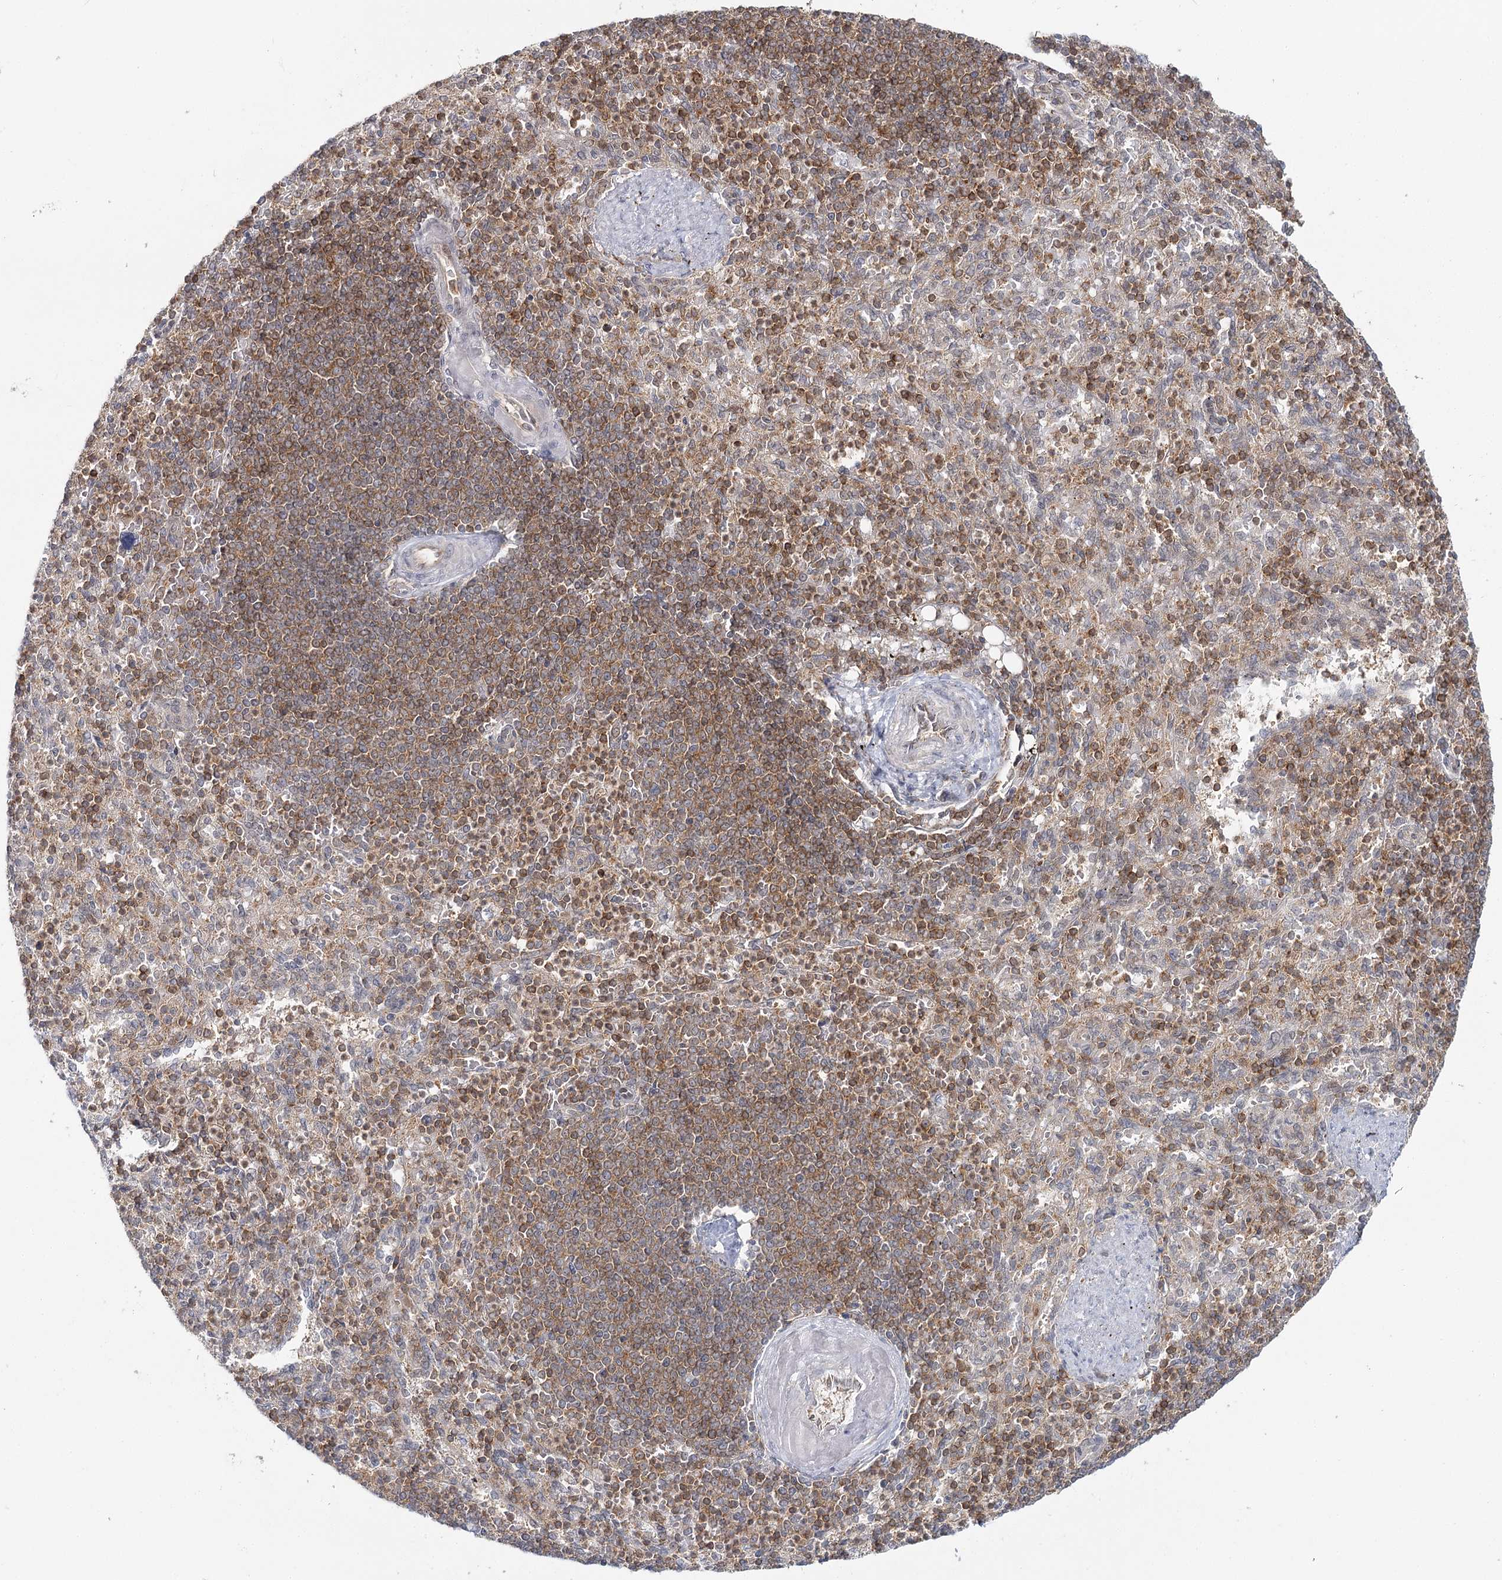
{"staining": {"intensity": "moderate", "quantity": "25%-75%", "location": "cytoplasmic/membranous"}, "tissue": "spleen", "cell_type": "Cells in red pulp", "image_type": "normal", "snomed": [{"axis": "morphology", "description": "Normal tissue, NOS"}, {"axis": "topography", "description": "Spleen"}], "caption": "Immunohistochemistry (IHC) of benign spleen displays medium levels of moderate cytoplasmic/membranous expression in about 25%-75% of cells in red pulp. (brown staining indicates protein expression, while blue staining denotes nuclei).", "gene": "FAM120B", "patient": {"sex": "female", "age": 74}}